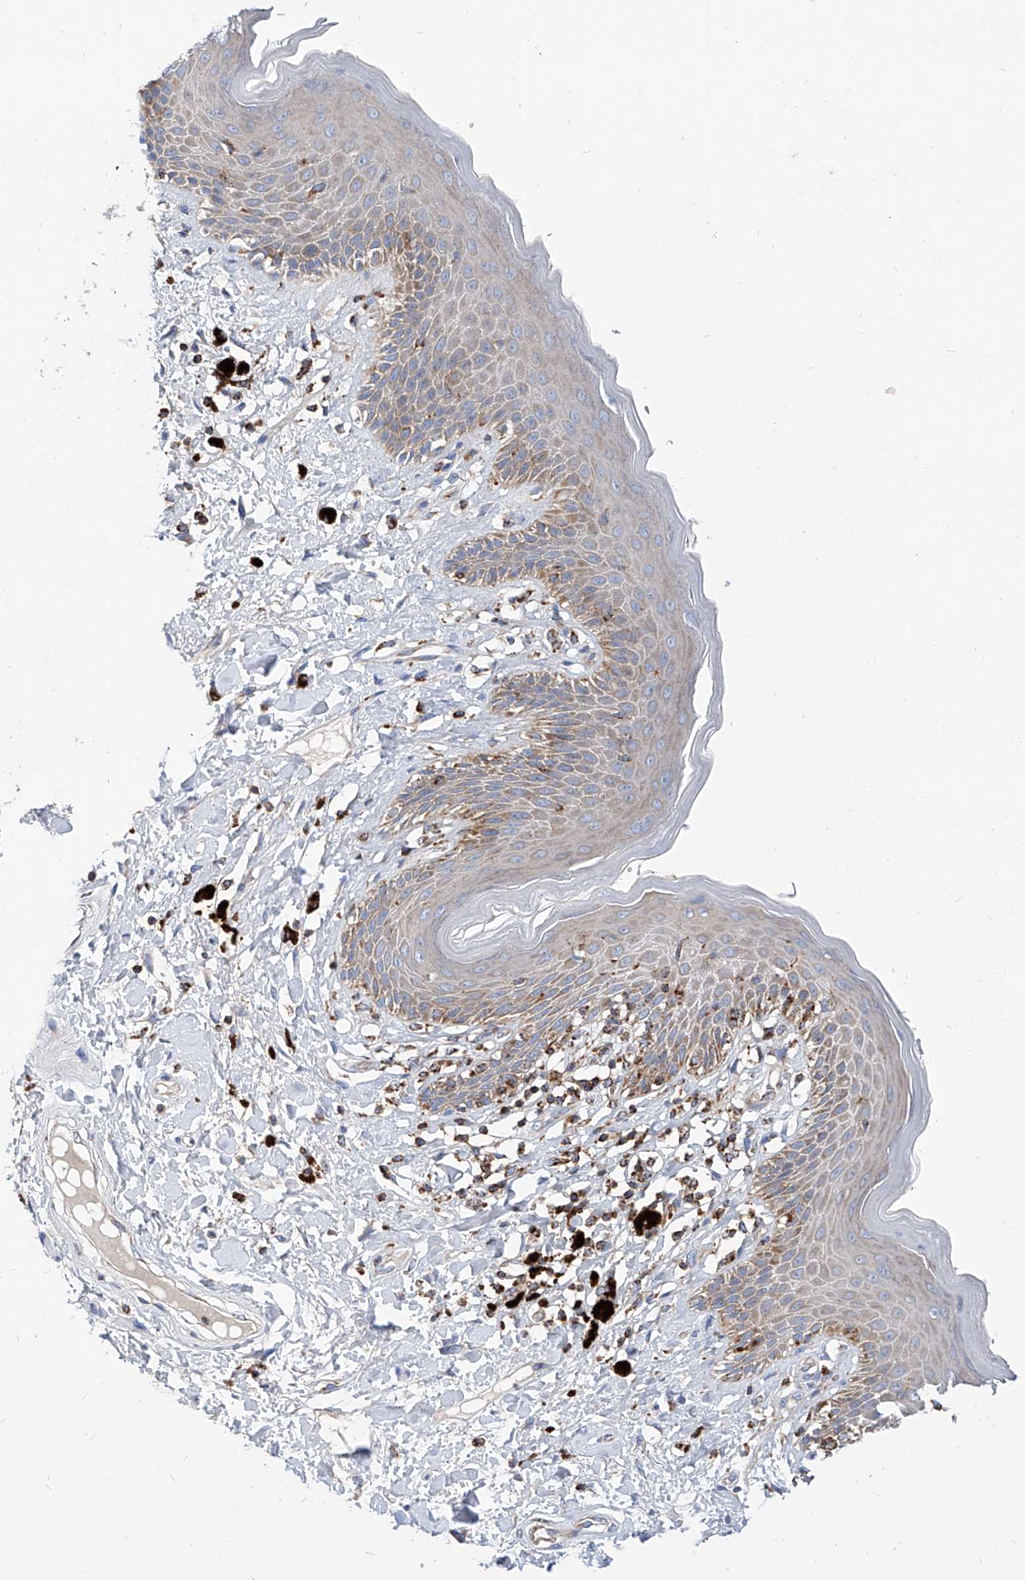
{"staining": {"intensity": "moderate", "quantity": "25%-75%", "location": "cytoplasmic/membranous"}, "tissue": "skin", "cell_type": "Epidermal cells", "image_type": "normal", "snomed": [{"axis": "morphology", "description": "Normal tissue, NOS"}, {"axis": "topography", "description": "Anal"}], "caption": "IHC (DAB) staining of normal human skin displays moderate cytoplasmic/membranous protein expression in about 25%-75% of epidermal cells. The staining is performed using DAB (3,3'-diaminobenzidine) brown chromogen to label protein expression. The nuclei are counter-stained blue using hematoxylin.", "gene": "CPNE5", "patient": {"sex": "female", "age": 78}}